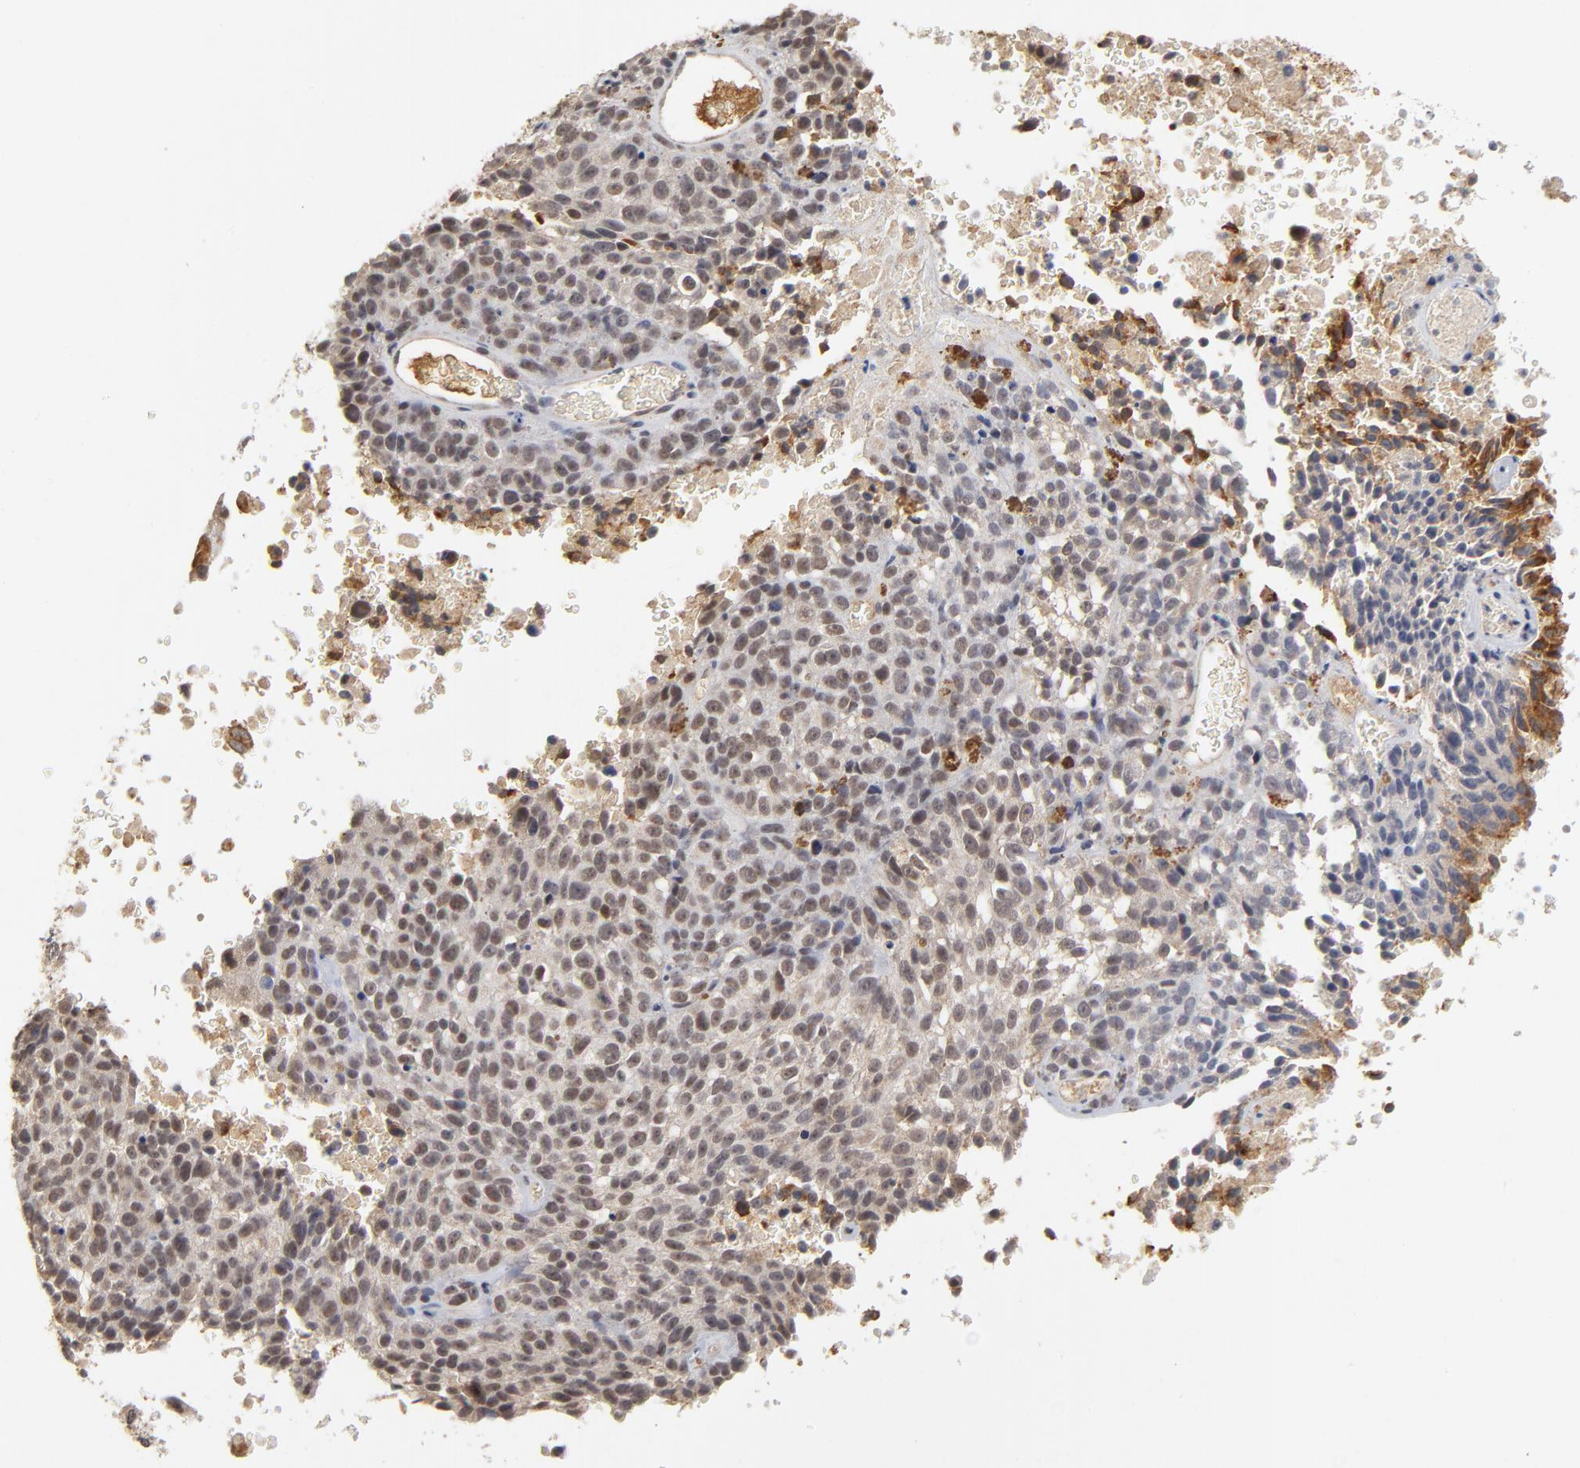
{"staining": {"intensity": "weak", "quantity": ">75%", "location": "cytoplasmic/membranous,nuclear"}, "tissue": "melanoma", "cell_type": "Tumor cells", "image_type": "cancer", "snomed": [{"axis": "morphology", "description": "Malignant melanoma, Metastatic site"}, {"axis": "topography", "description": "Cerebral cortex"}], "caption": "Malignant melanoma (metastatic site) tissue demonstrates weak cytoplasmic/membranous and nuclear positivity in approximately >75% of tumor cells, visualized by immunohistochemistry. (DAB IHC, brown staining for protein, blue staining for nuclei).", "gene": "WSB1", "patient": {"sex": "female", "age": 52}}